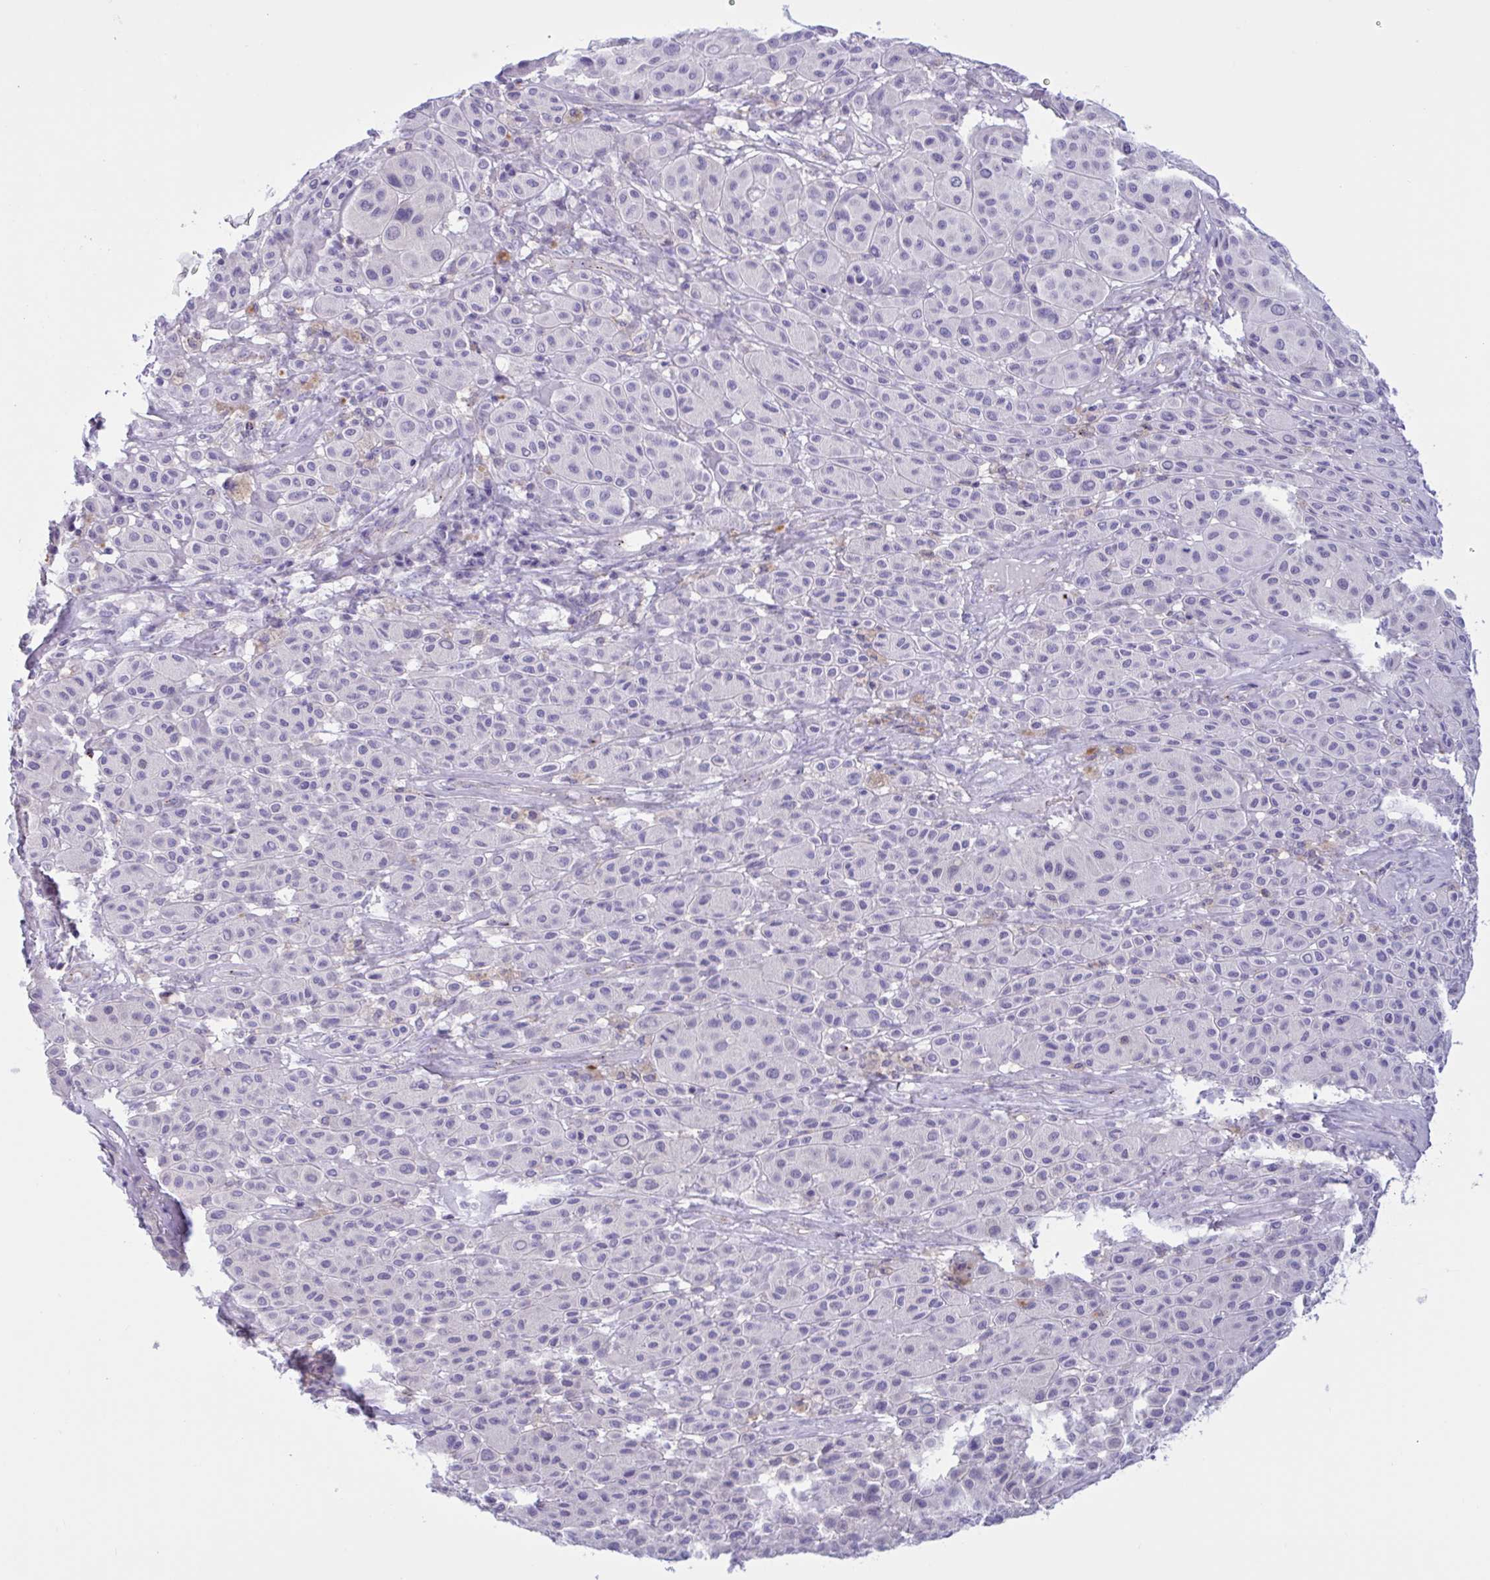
{"staining": {"intensity": "negative", "quantity": "none", "location": "none"}, "tissue": "melanoma", "cell_type": "Tumor cells", "image_type": "cancer", "snomed": [{"axis": "morphology", "description": "Malignant melanoma, Metastatic site"}, {"axis": "topography", "description": "Smooth muscle"}], "caption": "Immunohistochemistry of human malignant melanoma (metastatic site) demonstrates no expression in tumor cells.", "gene": "XCL1", "patient": {"sex": "male", "age": 41}}